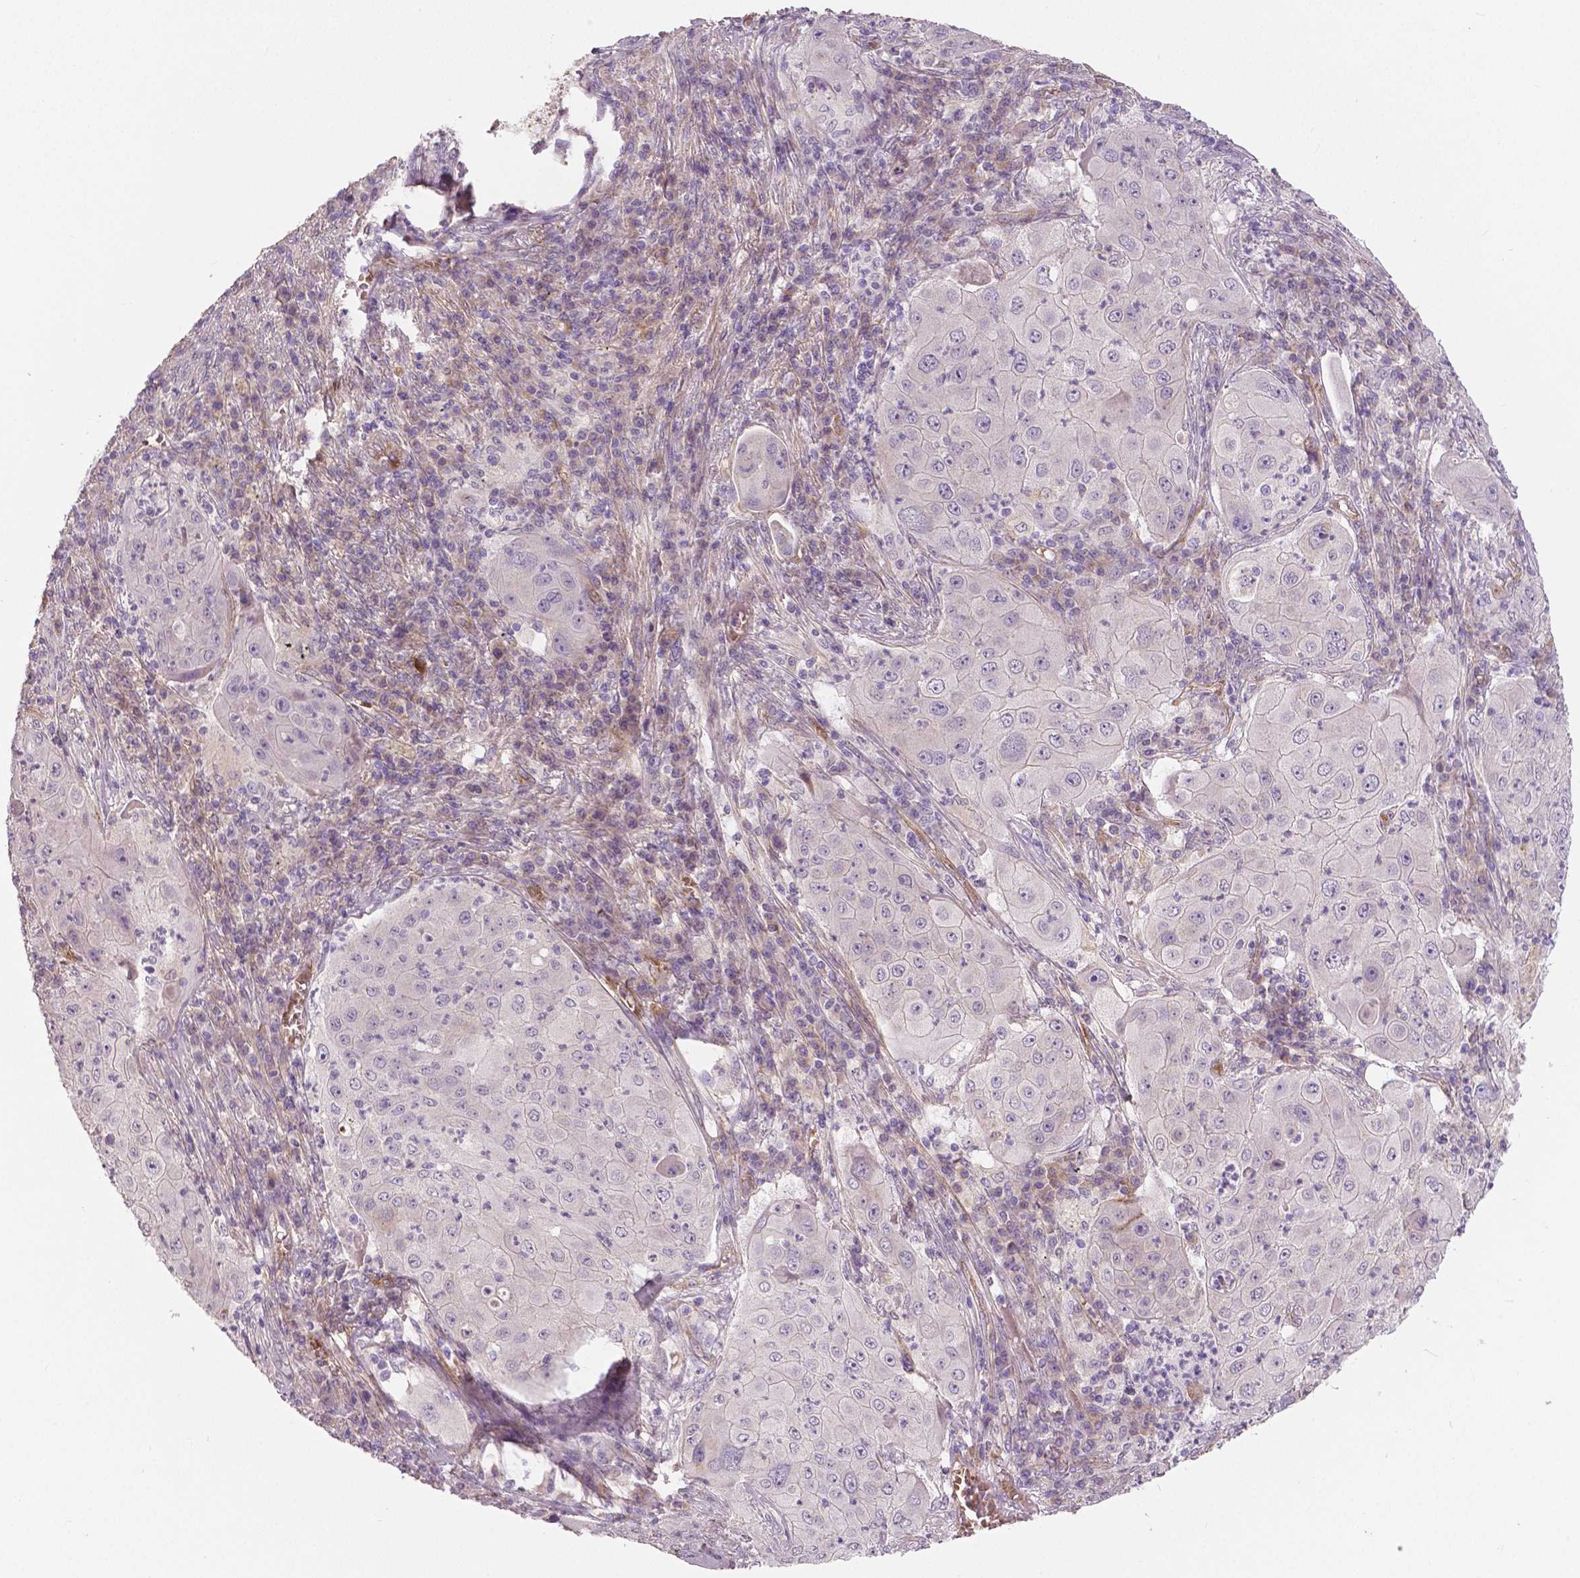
{"staining": {"intensity": "negative", "quantity": "none", "location": "none"}, "tissue": "lung cancer", "cell_type": "Tumor cells", "image_type": "cancer", "snomed": [{"axis": "morphology", "description": "Squamous cell carcinoma, NOS"}, {"axis": "topography", "description": "Lung"}], "caption": "This micrograph is of lung cancer stained with immunohistochemistry to label a protein in brown with the nuclei are counter-stained blue. There is no staining in tumor cells.", "gene": "FLT1", "patient": {"sex": "female", "age": 59}}